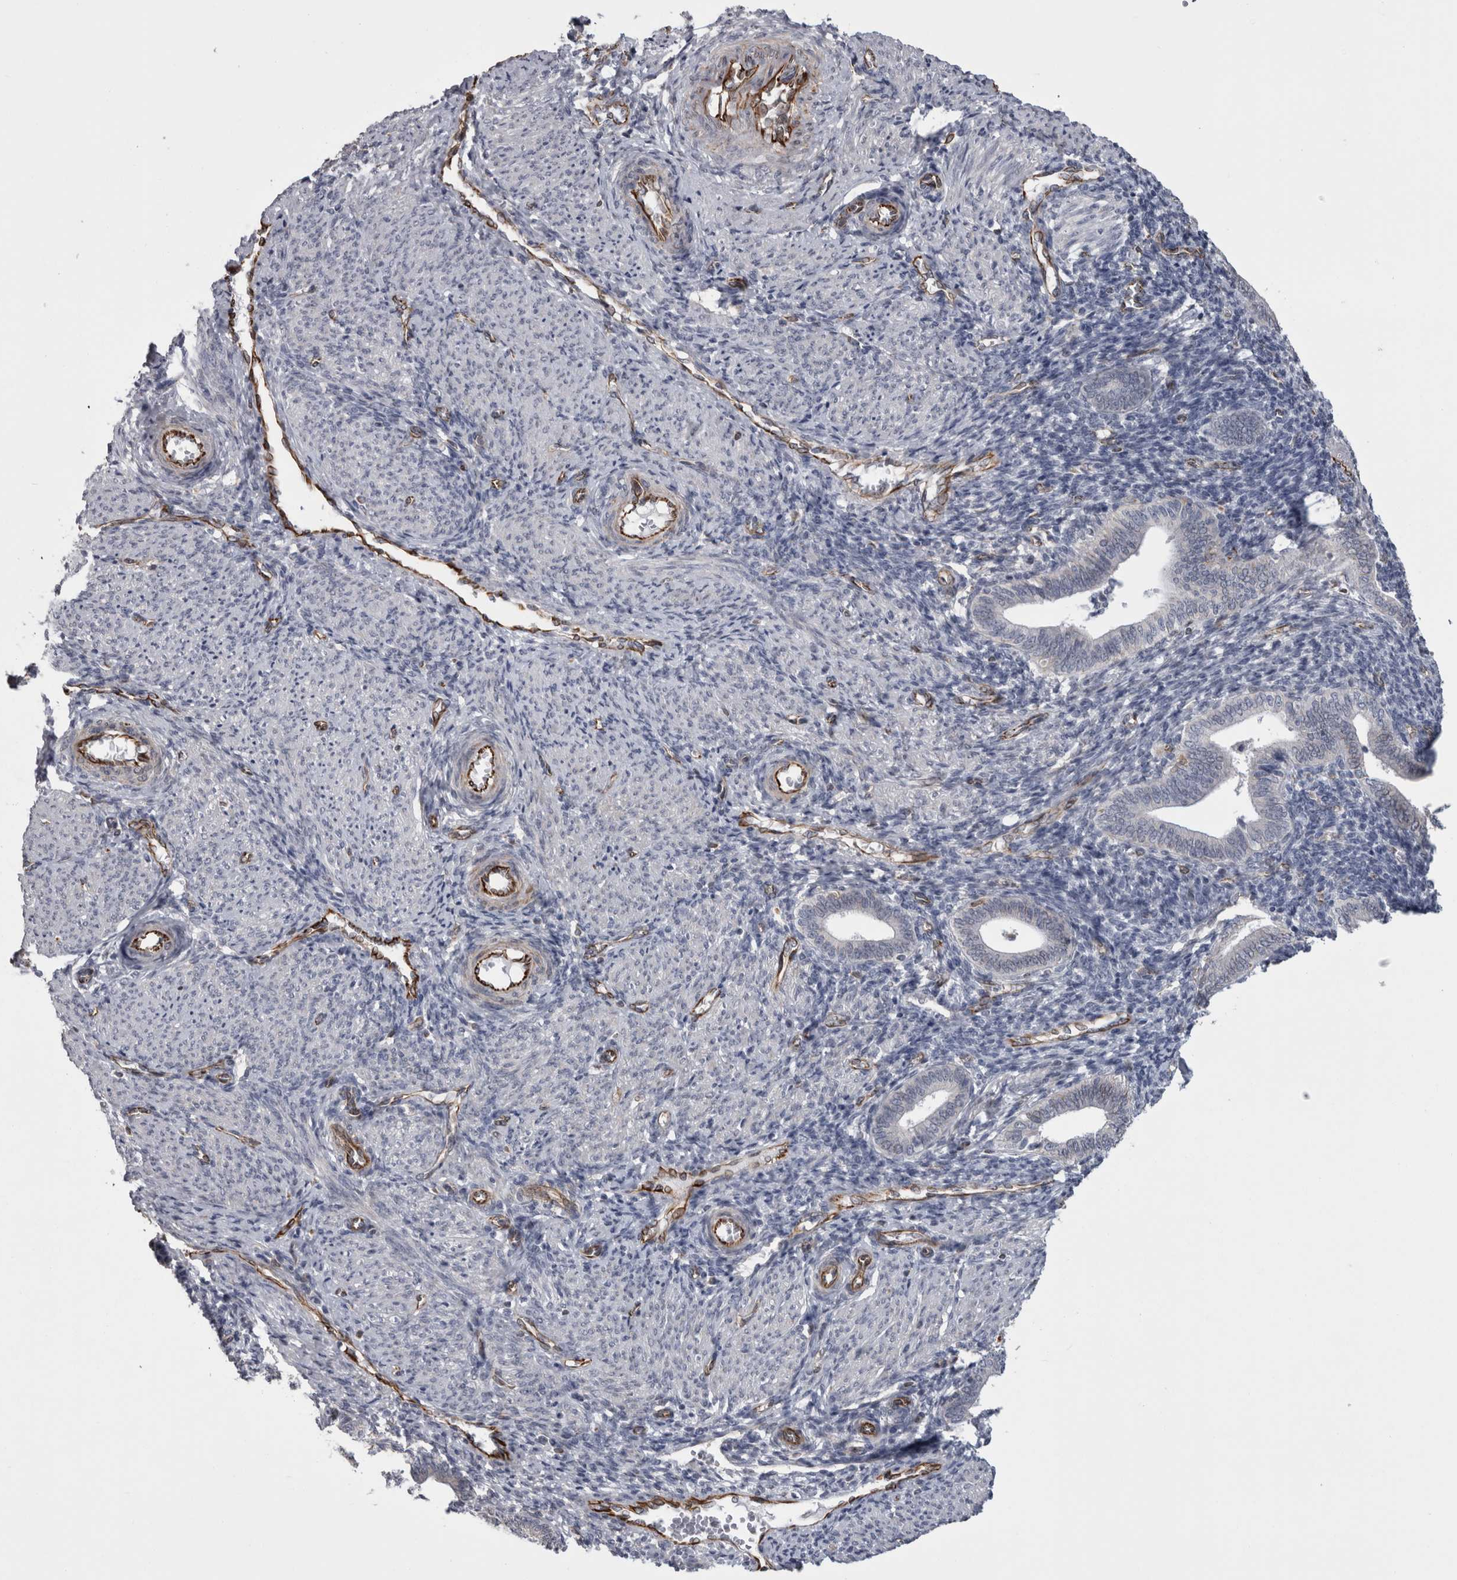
{"staining": {"intensity": "weak", "quantity": "<25%", "location": "cytoplasmic/membranous"}, "tissue": "endometrium", "cell_type": "Cells in endometrial stroma", "image_type": "normal", "snomed": [{"axis": "morphology", "description": "Normal tissue, NOS"}, {"axis": "topography", "description": "Uterus"}, {"axis": "topography", "description": "Endometrium"}], "caption": "Immunohistochemistry (IHC) micrograph of unremarkable human endometrium stained for a protein (brown), which reveals no staining in cells in endometrial stroma.", "gene": "ACOT7", "patient": {"sex": "female", "age": 33}}